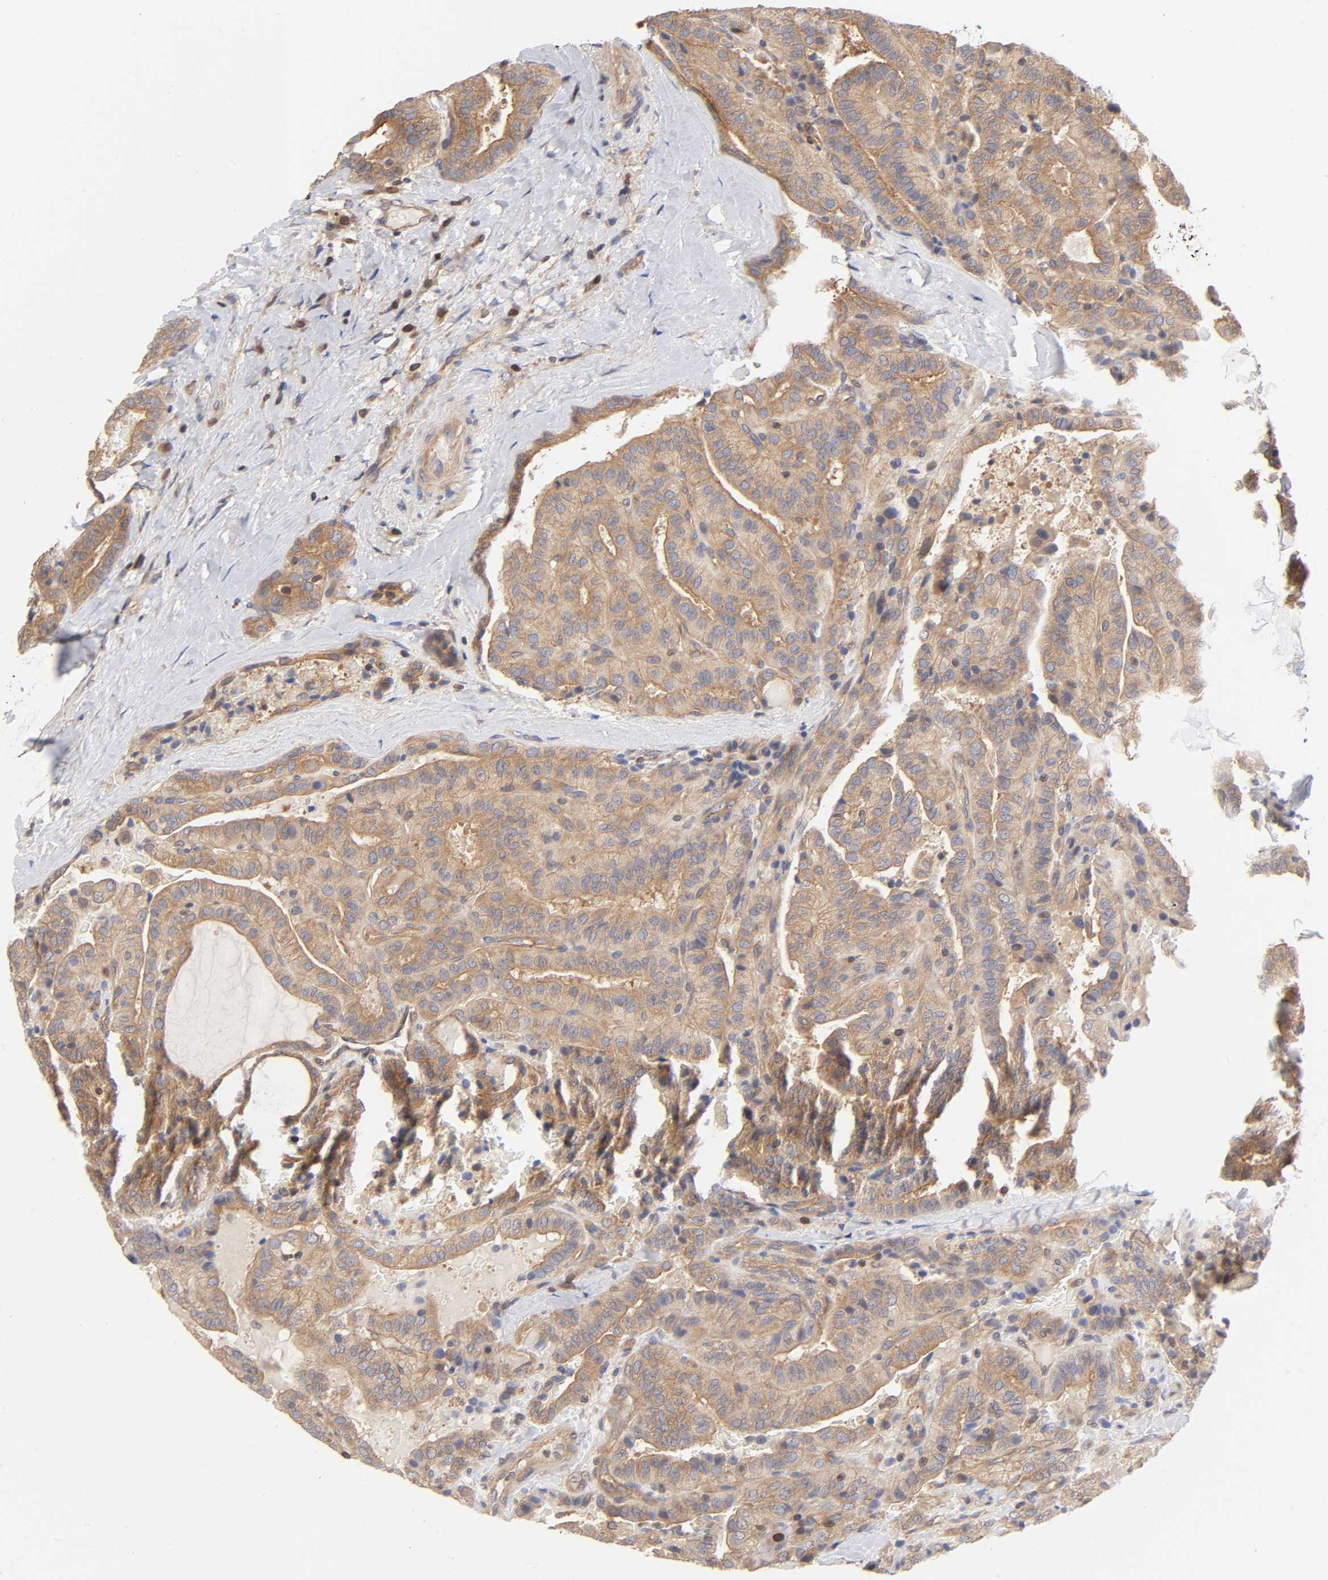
{"staining": {"intensity": "weak", "quantity": ">75%", "location": "cytoplasmic/membranous"}, "tissue": "thyroid cancer", "cell_type": "Tumor cells", "image_type": "cancer", "snomed": [{"axis": "morphology", "description": "Papillary adenocarcinoma, NOS"}, {"axis": "topography", "description": "Thyroid gland"}], "caption": "Thyroid cancer was stained to show a protein in brown. There is low levels of weak cytoplasmic/membranous staining in approximately >75% of tumor cells.", "gene": "STRN3", "patient": {"sex": "male", "age": 77}}